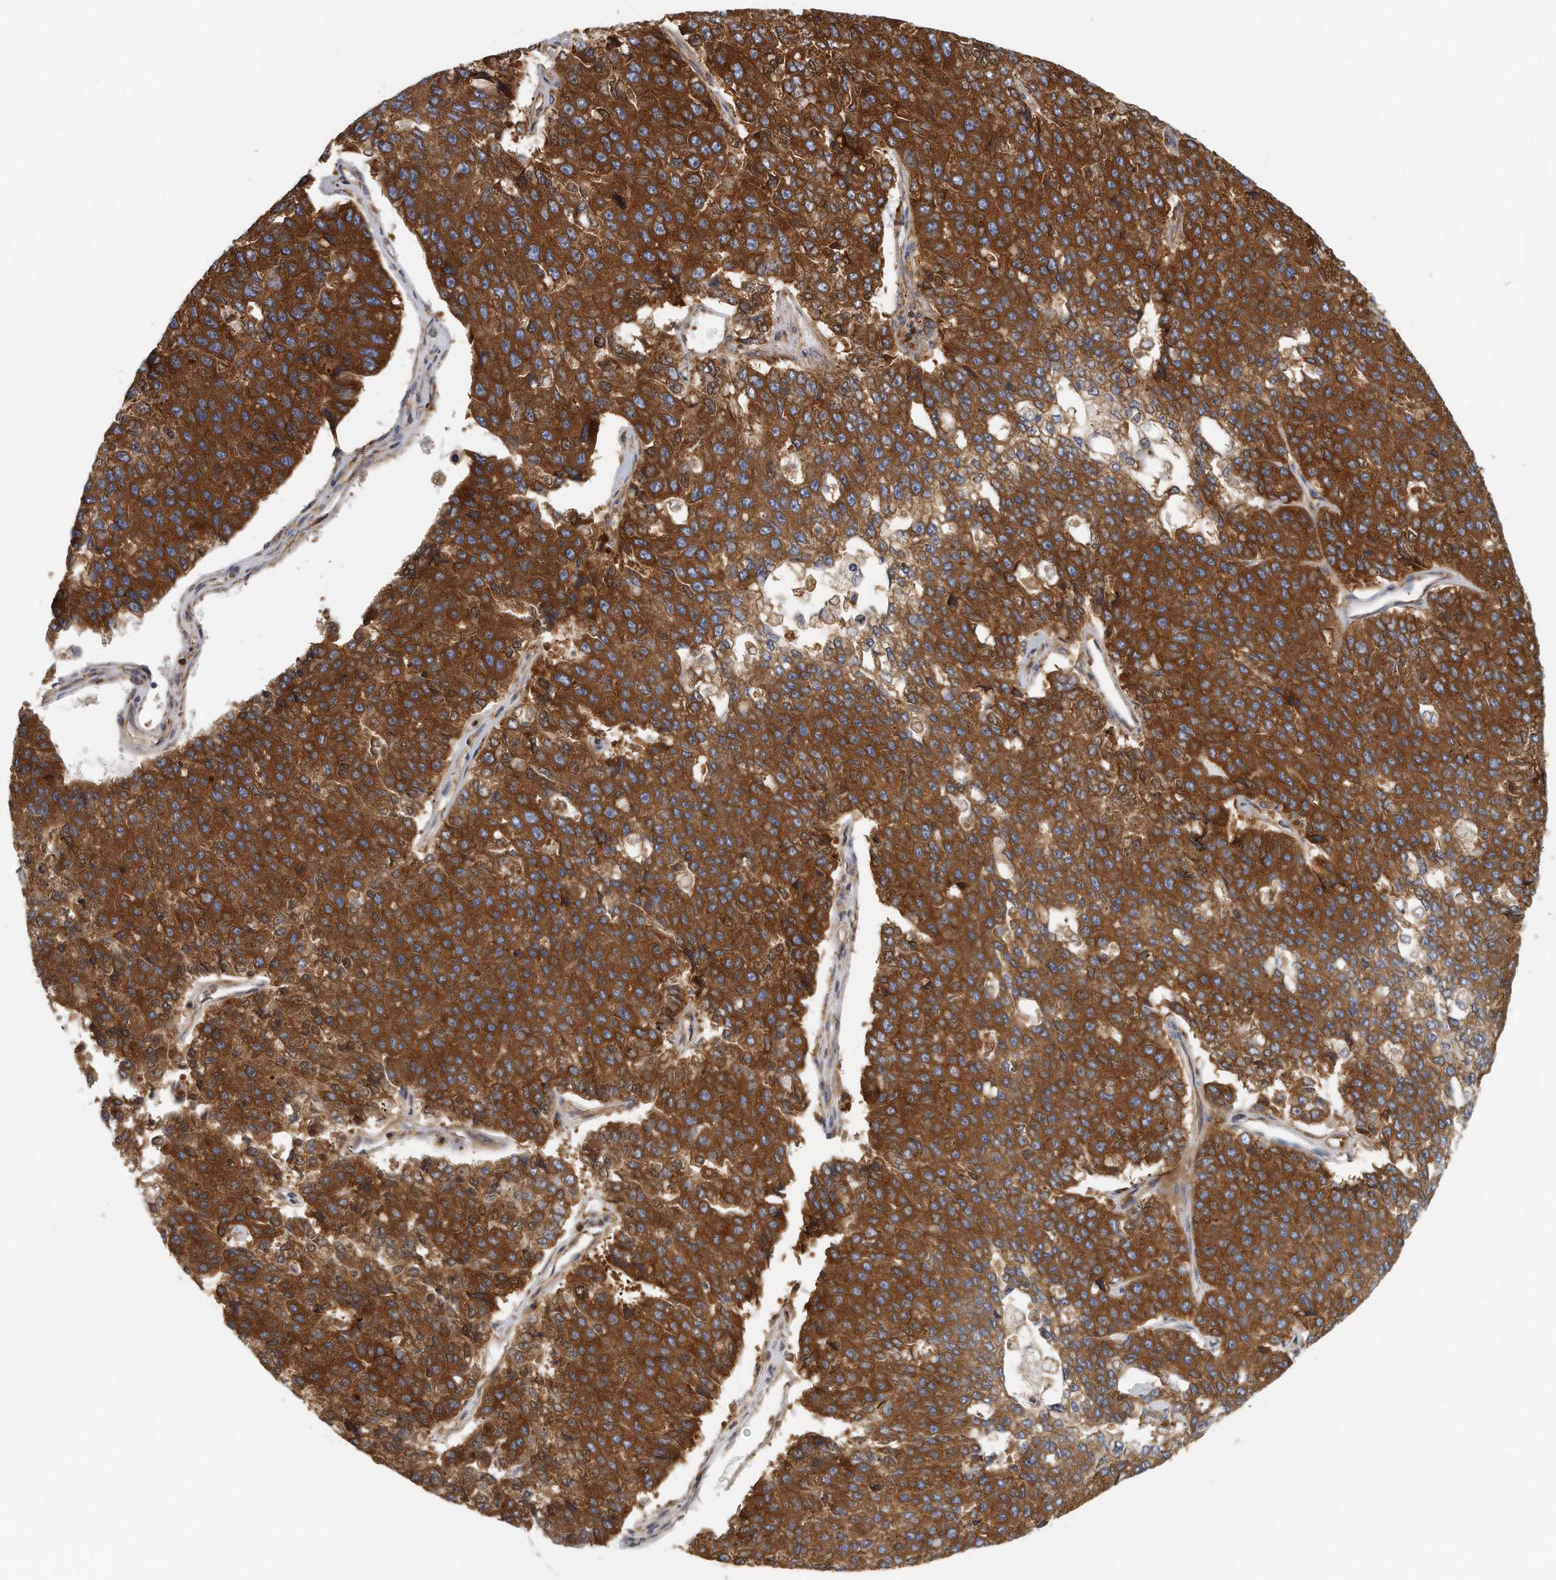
{"staining": {"intensity": "strong", "quantity": ">75%", "location": "cytoplasmic/membranous"}, "tissue": "pancreatic cancer", "cell_type": "Tumor cells", "image_type": "cancer", "snomed": [{"axis": "morphology", "description": "Adenocarcinoma, NOS"}, {"axis": "topography", "description": "Pancreas"}], "caption": "A photomicrograph of pancreatic cancer (adenocarcinoma) stained for a protein displays strong cytoplasmic/membranous brown staining in tumor cells.", "gene": "EIF3I", "patient": {"sex": "male", "age": 50}}